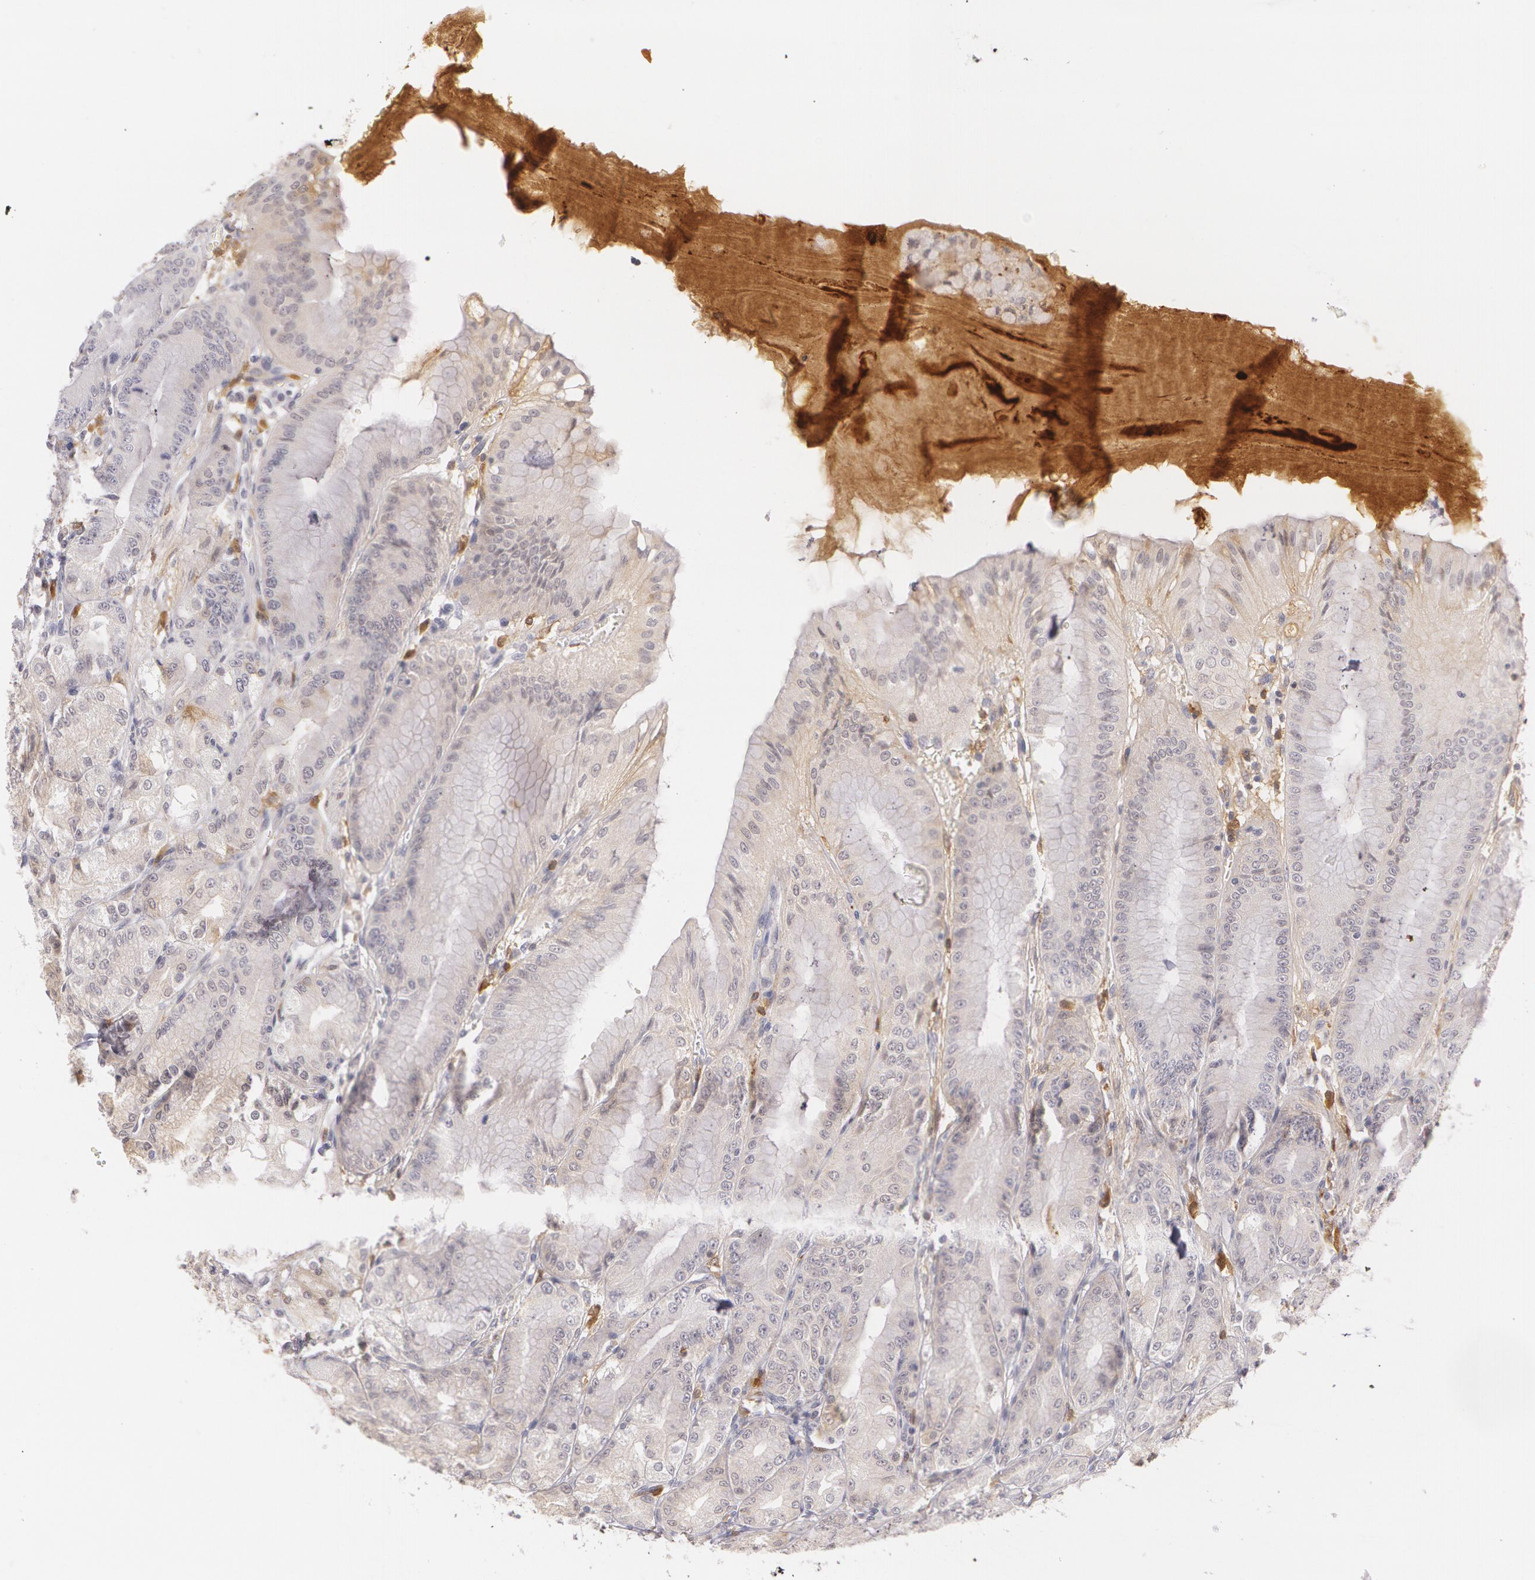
{"staining": {"intensity": "weak", "quantity": ">75%", "location": "cytoplasmic/membranous"}, "tissue": "stomach", "cell_type": "Glandular cells", "image_type": "normal", "snomed": [{"axis": "morphology", "description": "Normal tissue, NOS"}, {"axis": "topography", "description": "Stomach, lower"}], "caption": "Immunohistochemistry image of normal stomach: human stomach stained using immunohistochemistry displays low levels of weak protein expression localized specifically in the cytoplasmic/membranous of glandular cells, appearing as a cytoplasmic/membranous brown color.", "gene": "LBP", "patient": {"sex": "male", "age": 71}}